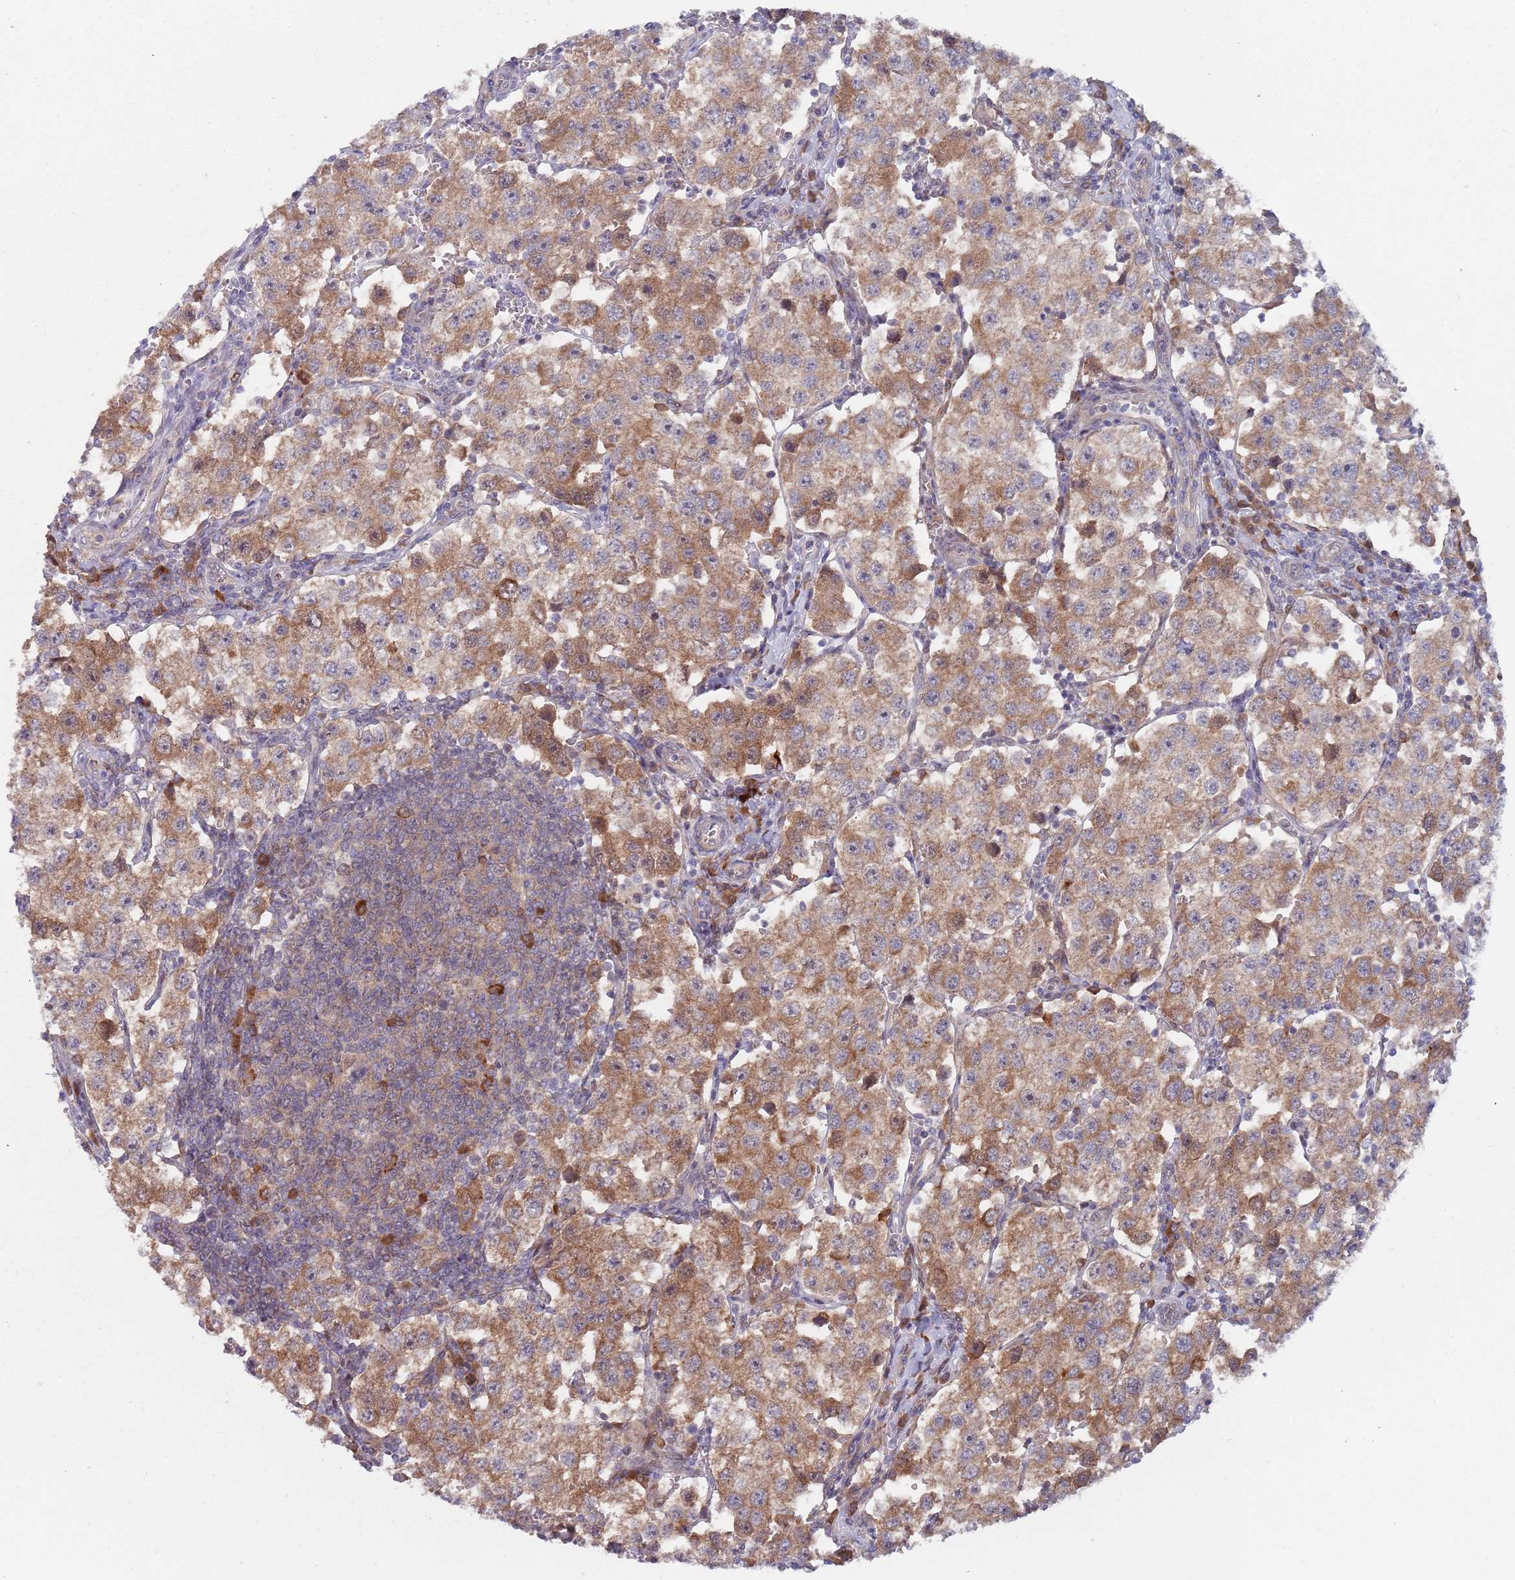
{"staining": {"intensity": "moderate", "quantity": ">75%", "location": "cytoplasmic/membranous"}, "tissue": "testis cancer", "cell_type": "Tumor cells", "image_type": "cancer", "snomed": [{"axis": "morphology", "description": "Seminoma, NOS"}, {"axis": "topography", "description": "Testis"}], "caption": "Brown immunohistochemical staining in human seminoma (testis) reveals moderate cytoplasmic/membranous expression in approximately >75% of tumor cells. (DAB (3,3'-diaminobenzidine) = brown stain, brightfield microscopy at high magnification).", "gene": "ZNF140", "patient": {"sex": "male", "age": 37}}